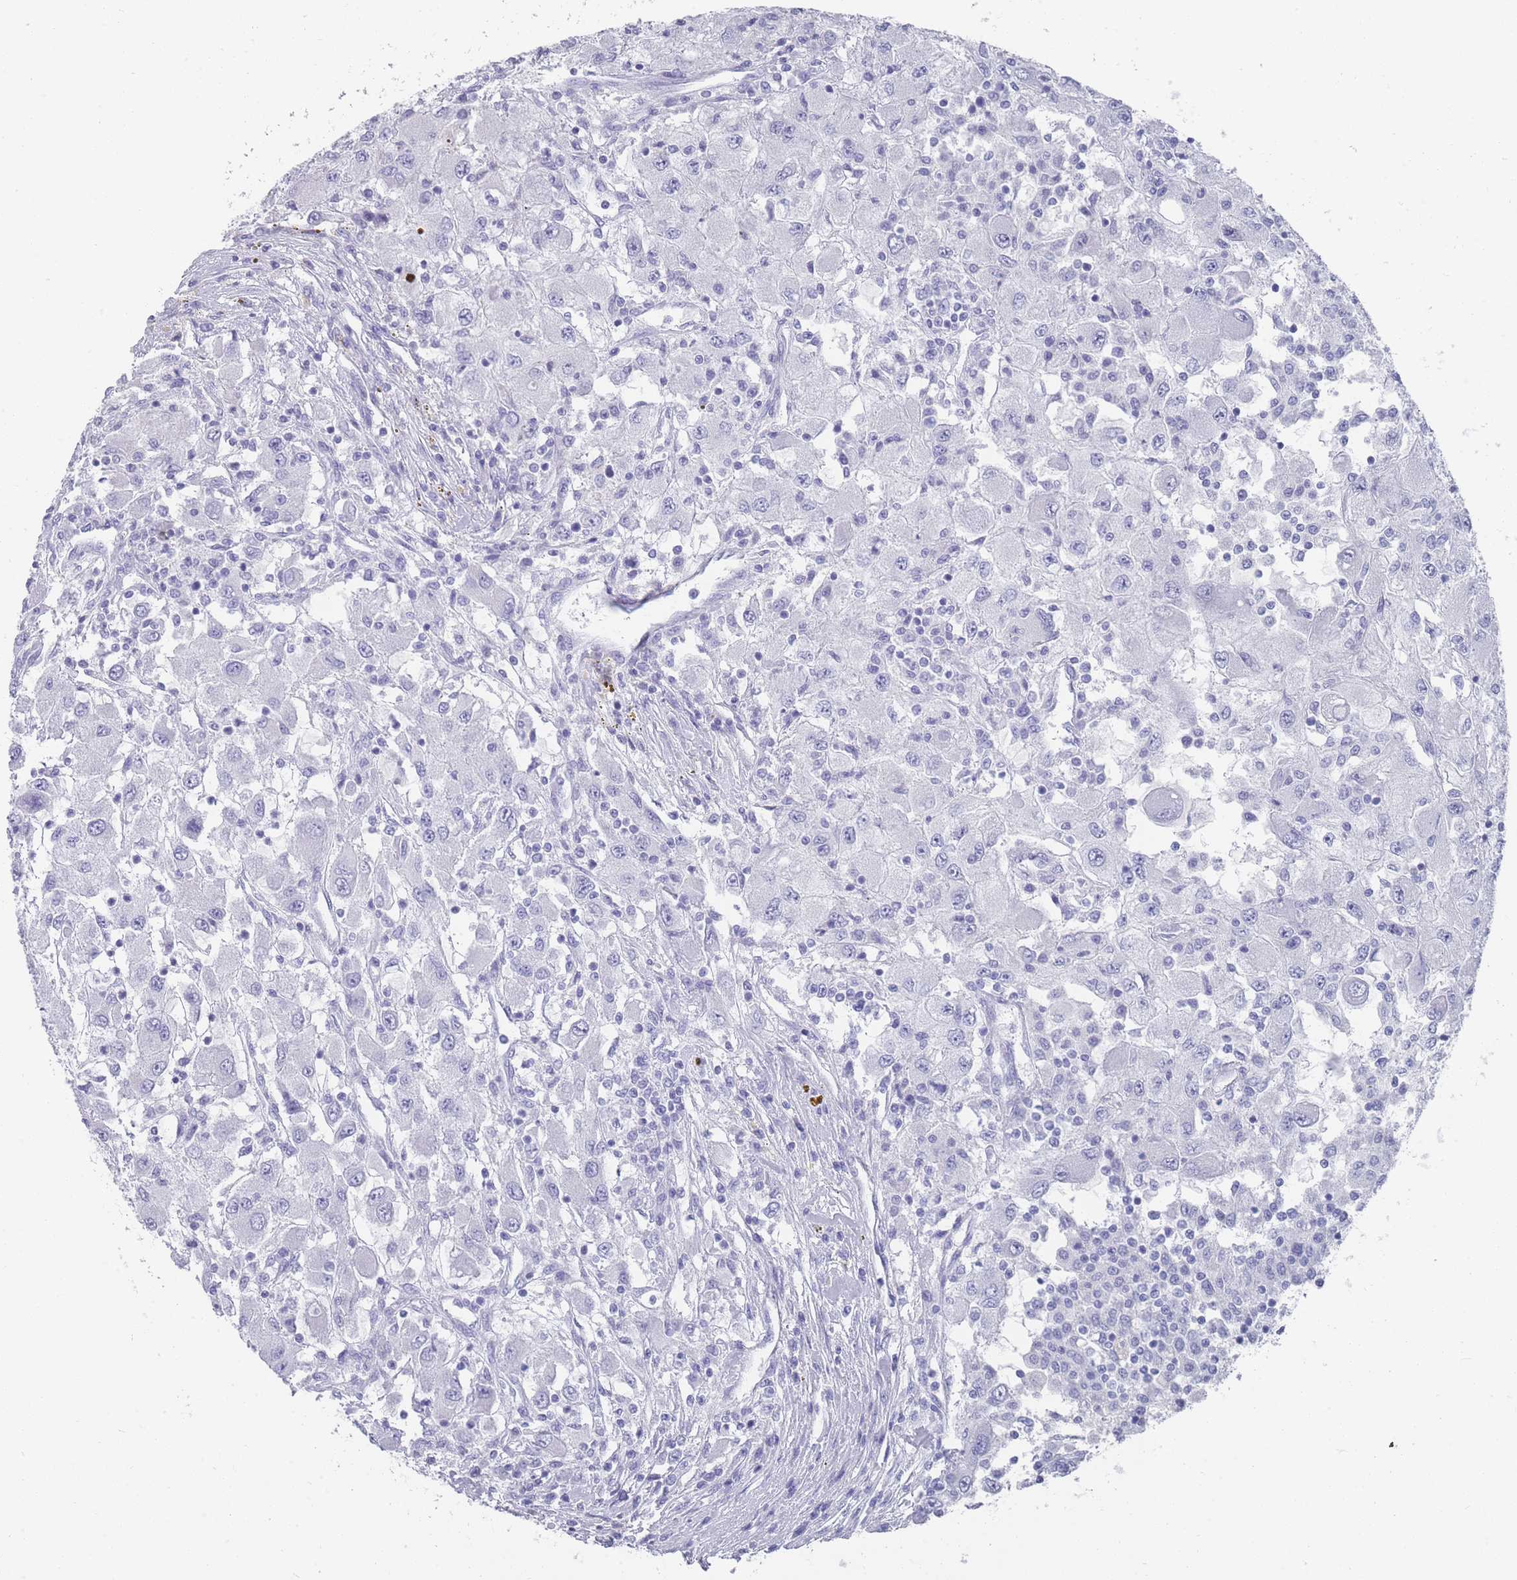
{"staining": {"intensity": "negative", "quantity": "none", "location": "none"}, "tissue": "renal cancer", "cell_type": "Tumor cells", "image_type": "cancer", "snomed": [{"axis": "morphology", "description": "Adenocarcinoma, NOS"}, {"axis": "topography", "description": "Kidney"}], "caption": "DAB (3,3'-diaminobenzidine) immunohistochemical staining of renal adenocarcinoma demonstrates no significant staining in tumor cells. (Stains: DAB IHC with hematoxylin counter stain, Microscopy: brightfield microscopy at high magnification).", "gene": "RAB2B", "patient": {"sex": "female", "age": 67}}